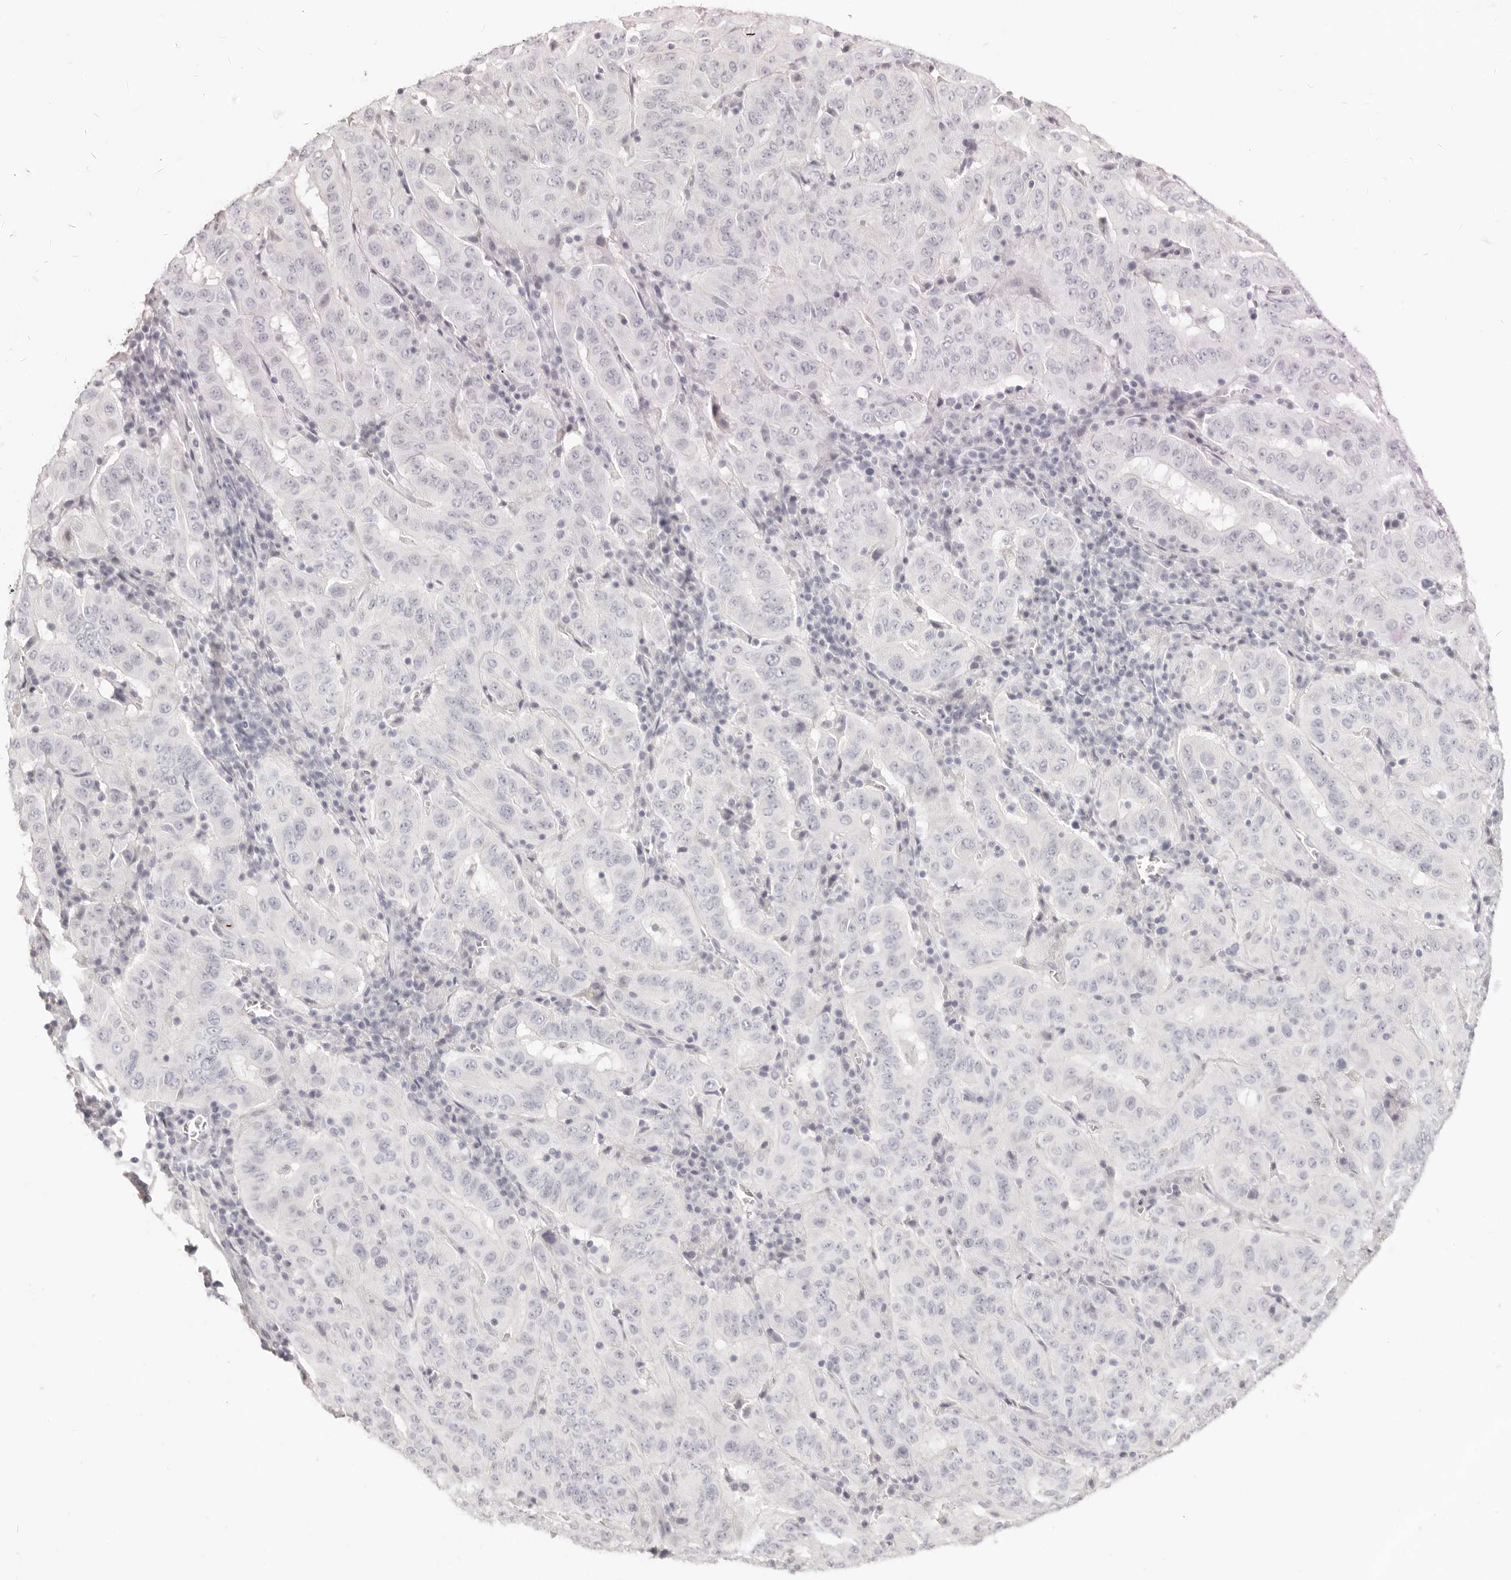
{"staining": {"intensity": "negative", "quantity": "none", "location": "none"}, "tissue": "pancreatic cancer", "cell_type": "Tumor cells", "image_type": "cancer", "snomed": [{"axis": "morphology", "description": "Adenocarcinoma, NOS"}, {"axis": "topography", "description": "Pancreas"}], "caption": "The histopathology image shows no staining of tumor cells in adenocarcinoma (pancreatic).", "gene": "FABP1", "patient": {"sex": "male", "age": 63}}